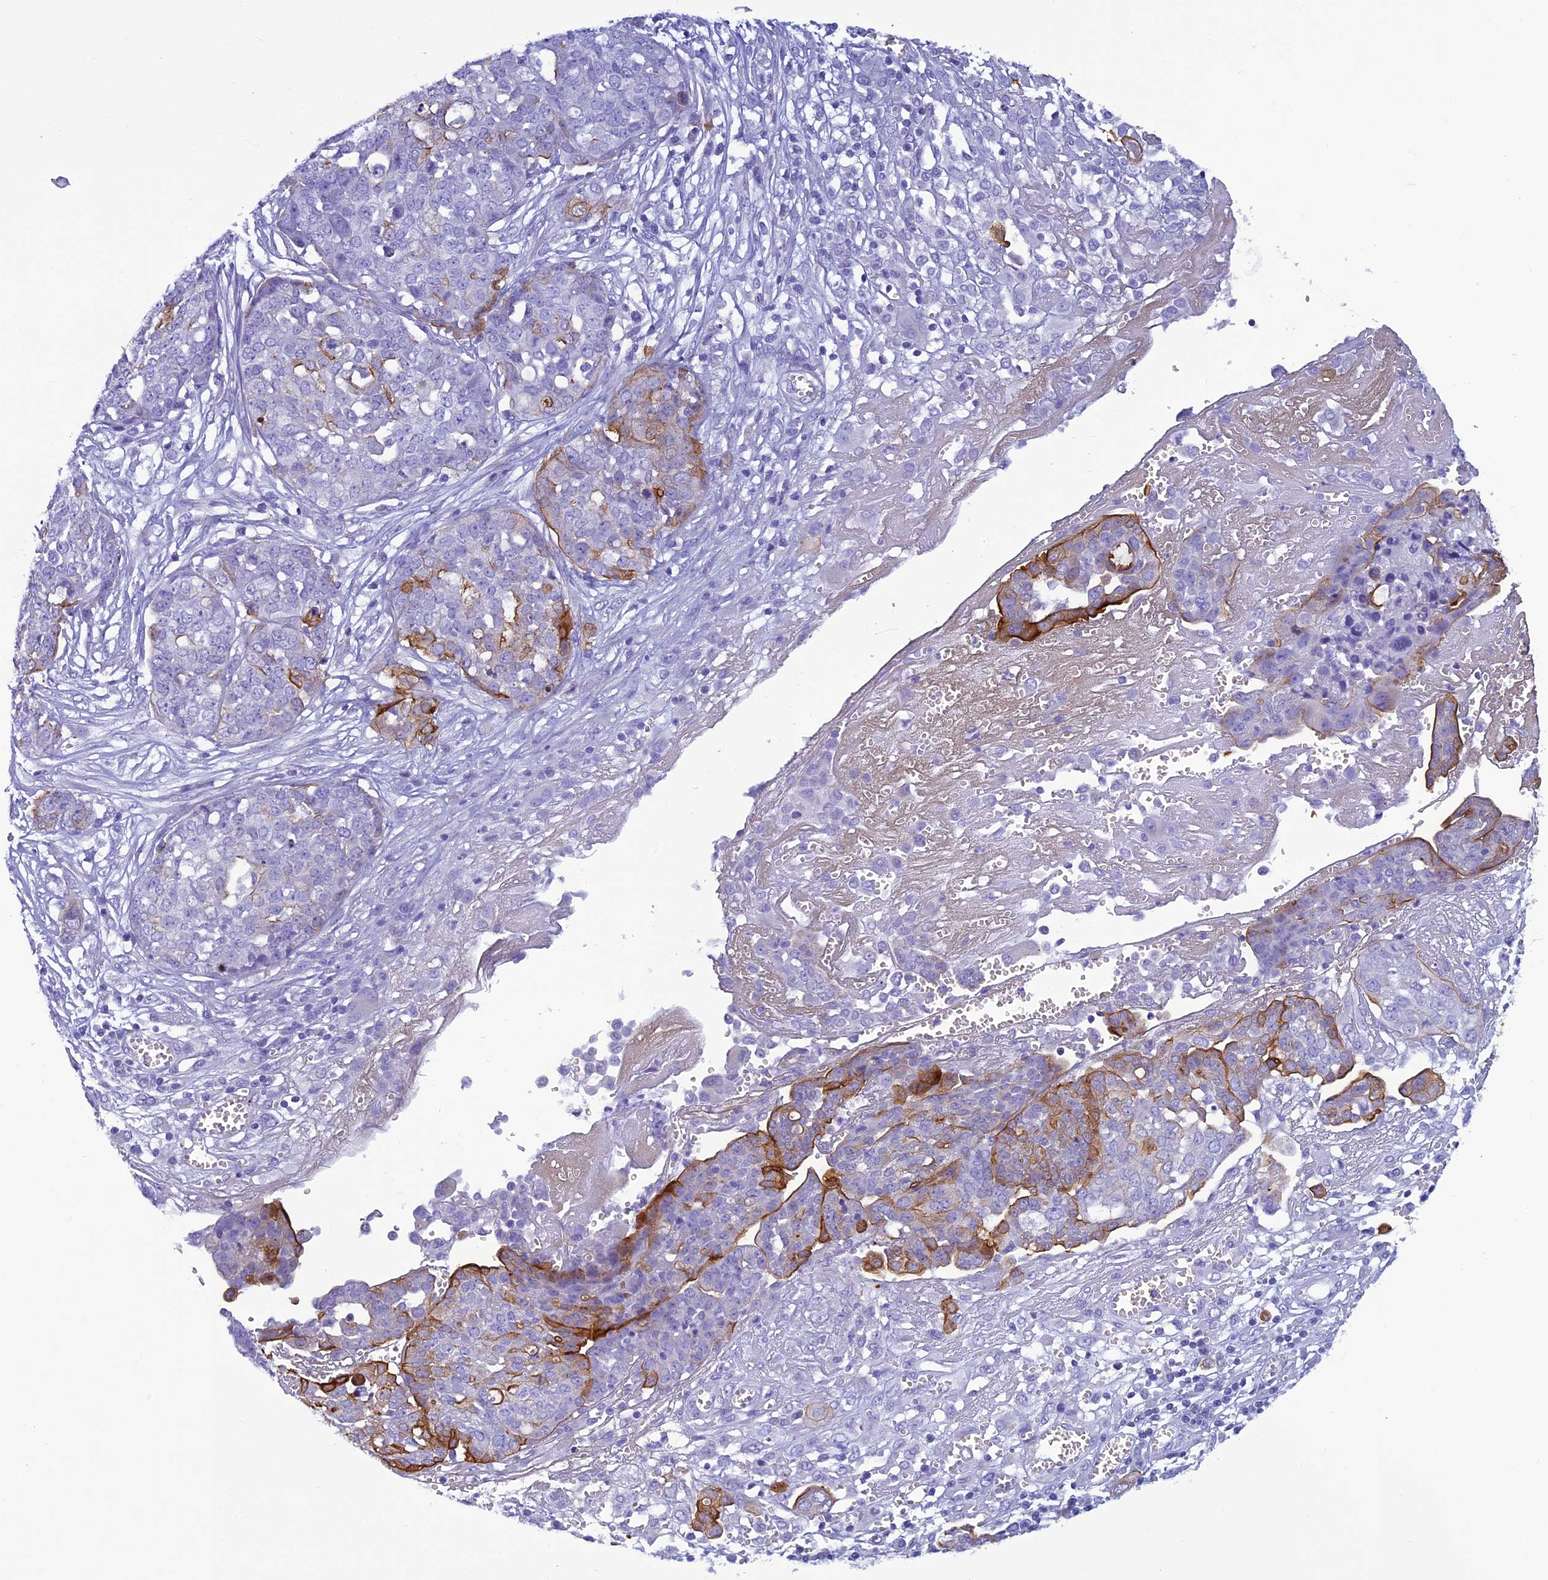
{"staining": {"intensity": "strong", "quantity": "<25%", "location": "cytoplasmic/membranous"}, "tissue": "ovarian cancer", "cell_type": "Tumor cells", "image_type": "cancer", "snomed": [{"axis": "morphology", "description": "Cystadenocarcinoma, serous, NOS"}, {"axis": "topography", "description": "Soft tissue"}, {"axis": "topography", "description": "Ovary"}], "caption": "Immunohistochemical staining of ovarian cancer shows strong cytoplasmic/membranous protein expression in approximately <25% of tumor cells.", "gene": "SCEL", "patient": {"sex": "female", "age": 57}}